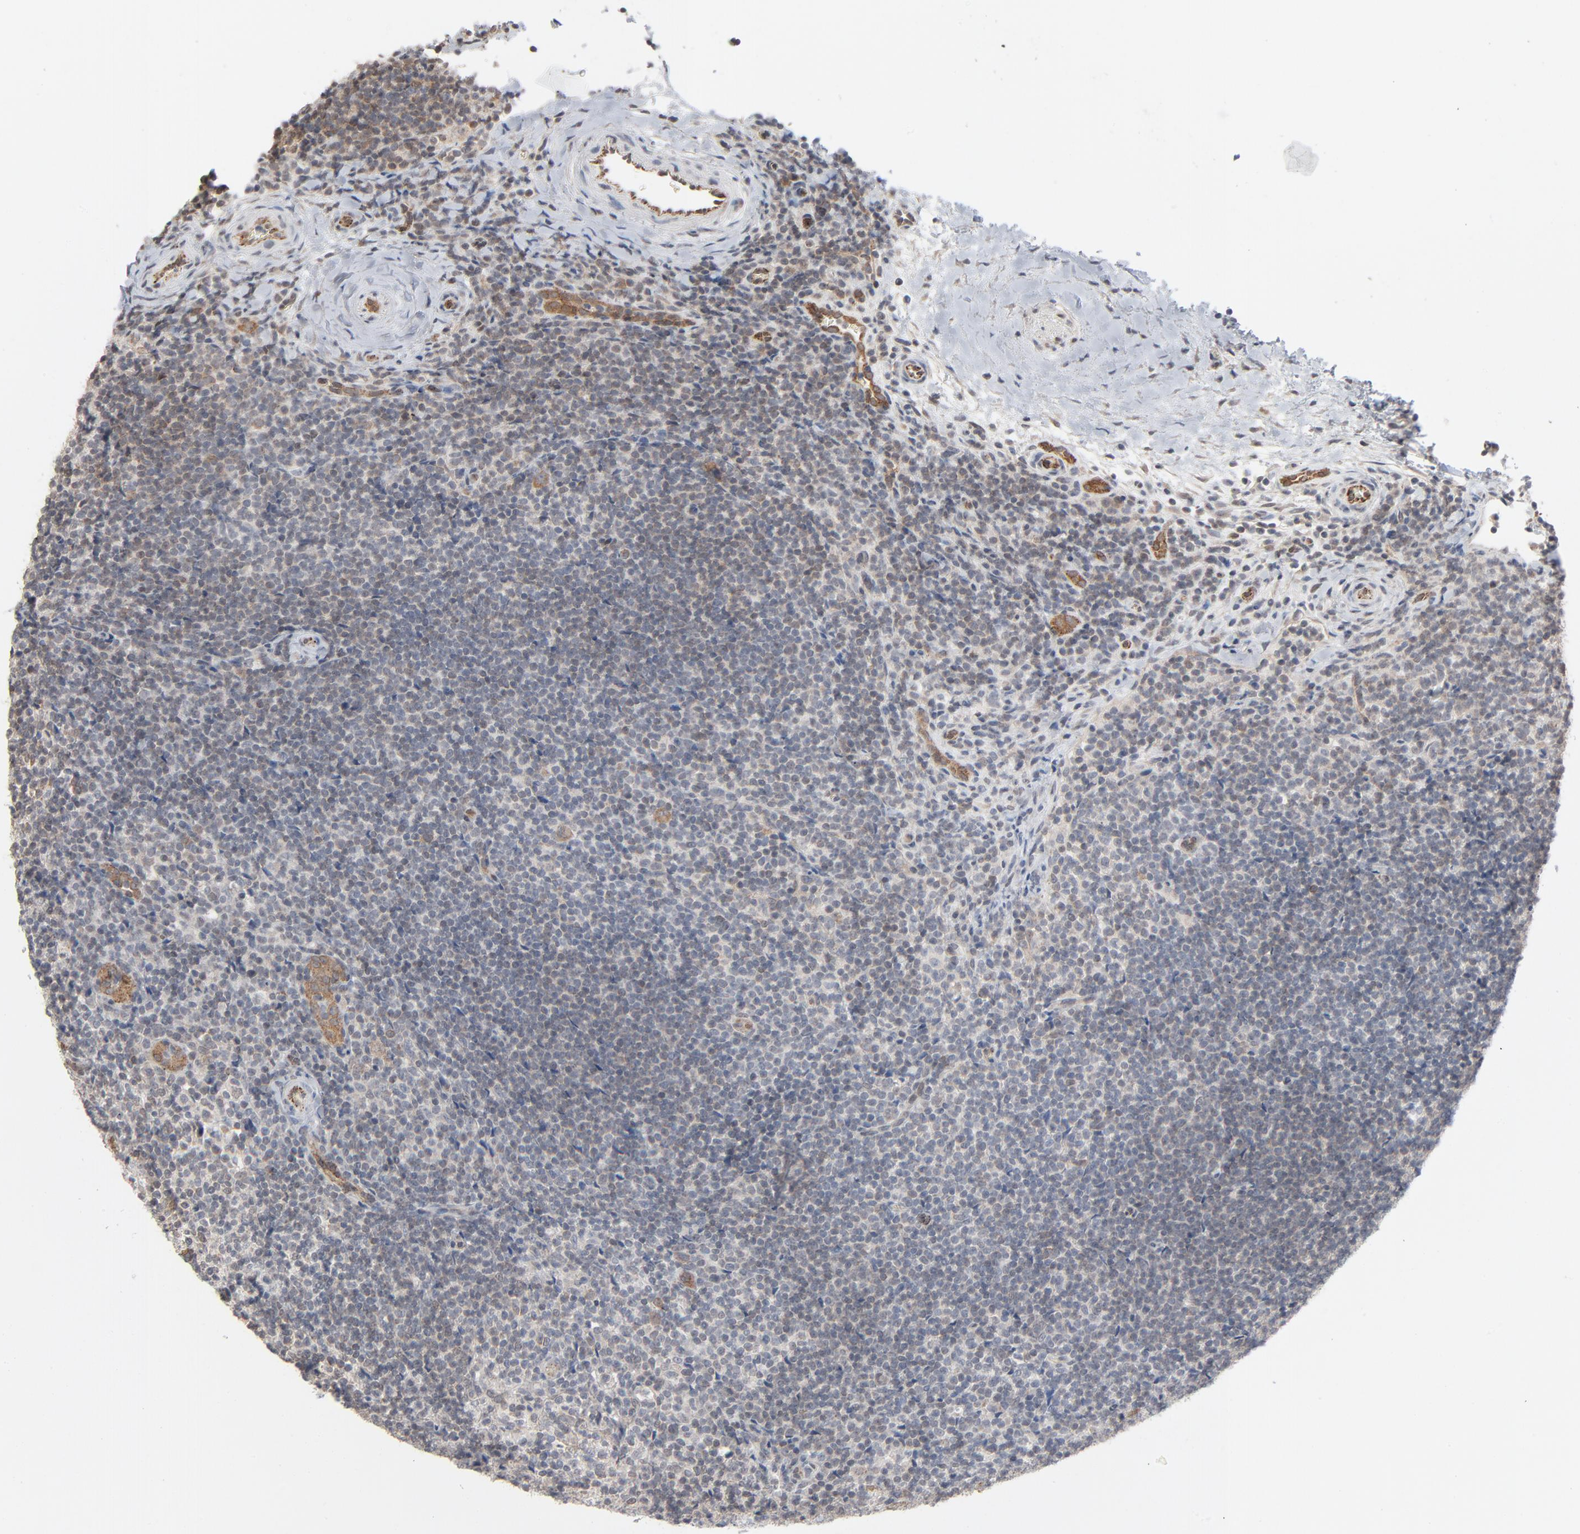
{"staining": {"intensity": "weak", "quantity": "<25%", "location": "cytoplasmic/membranous"}, "tissue": "lymphoma", "cell_type": "Tumor cells", "image_type": "cancer", "snomed": [{"axis": "morphology", "description": "Malignant lymphoma, non-Hodgkin's type, Low grade"}, {"axis": "topography", "description": "Lymph node"}], "caption": "Tumor cells show no significant staining in lymphoma. (DAB immunohistochemistry (IHC) visualized using brightfield microscopy, high magnification).", "gene": "ITPR3", "patient": {"sex": "female", "age": 76}}